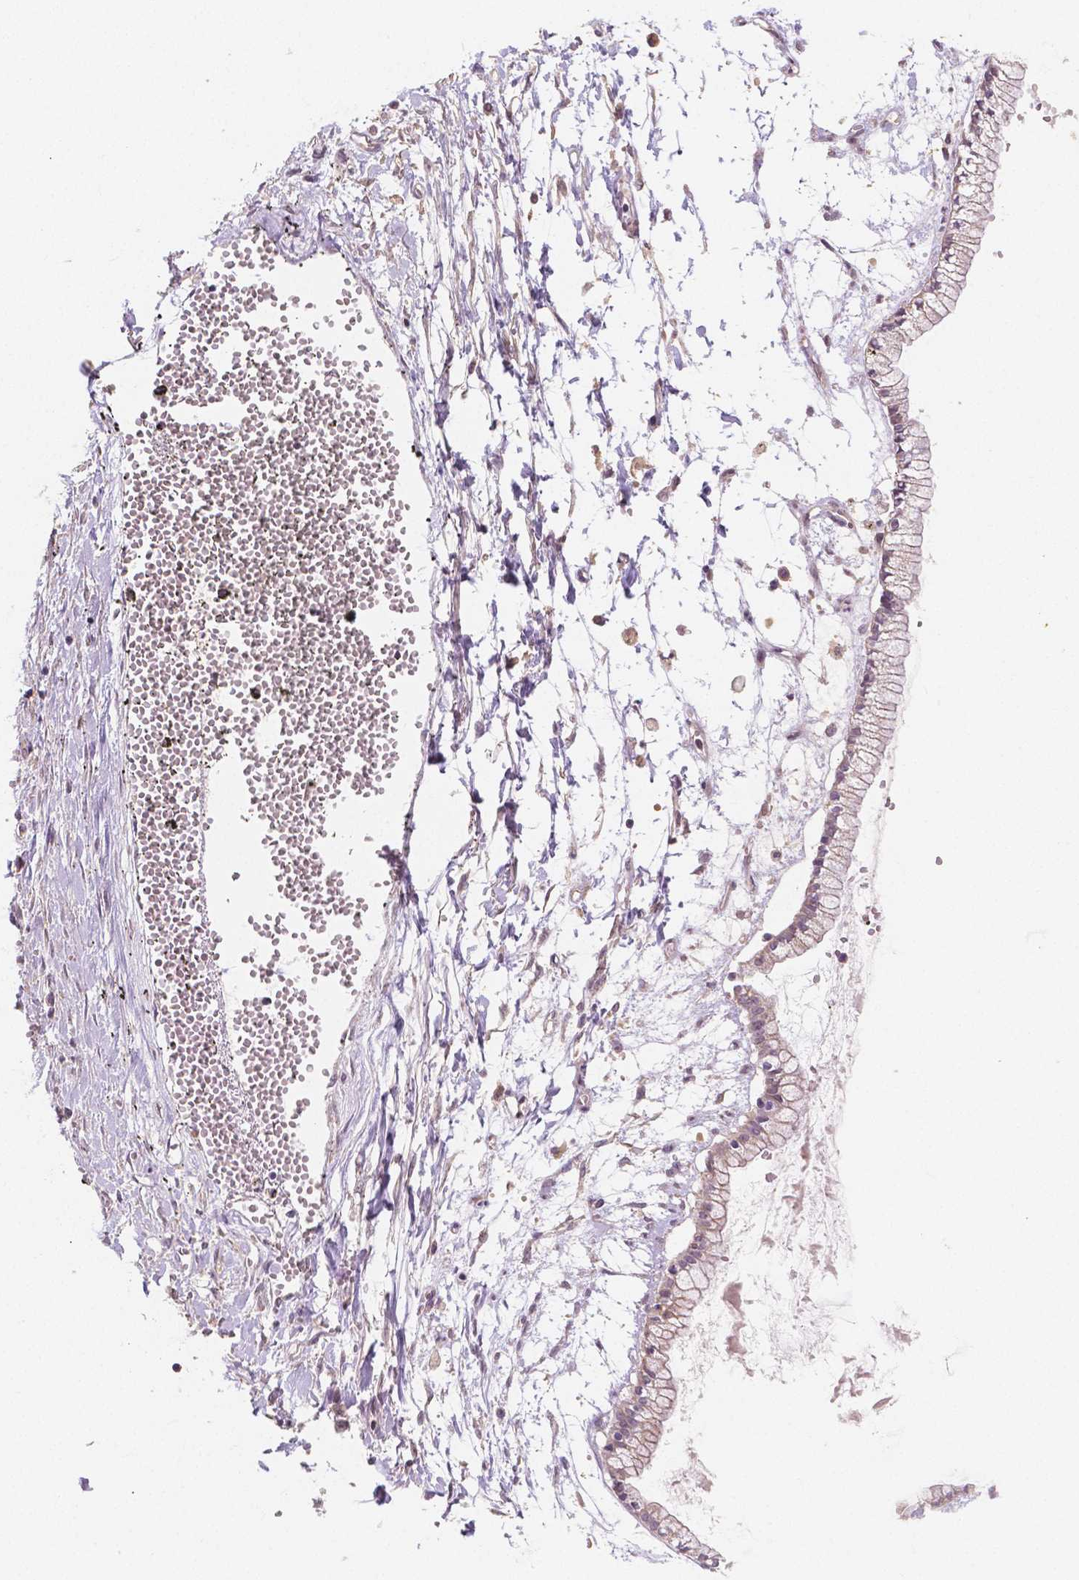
{"staining": {"intensity": "weak", "quantity": "<25%", "location": "cytoplasmic/membranous"}, "tissue": "ovarian cancer", "cell_type": "Tumor cells", "image_type": "cancer", "snomed": [{"axis": "morphology", "description": "Cystadenocarcinoma, mucinous, NOS"}, {"axis": "topography", "description": "Ovary"}], "caption": "Immunohistochemical staining of ovarian cancer (mucinous cystadenocarcinoma) reveals no significant expression in tumor cells.", "gene": "SNX12", "patient": {"sex": "female", "age": 67}}